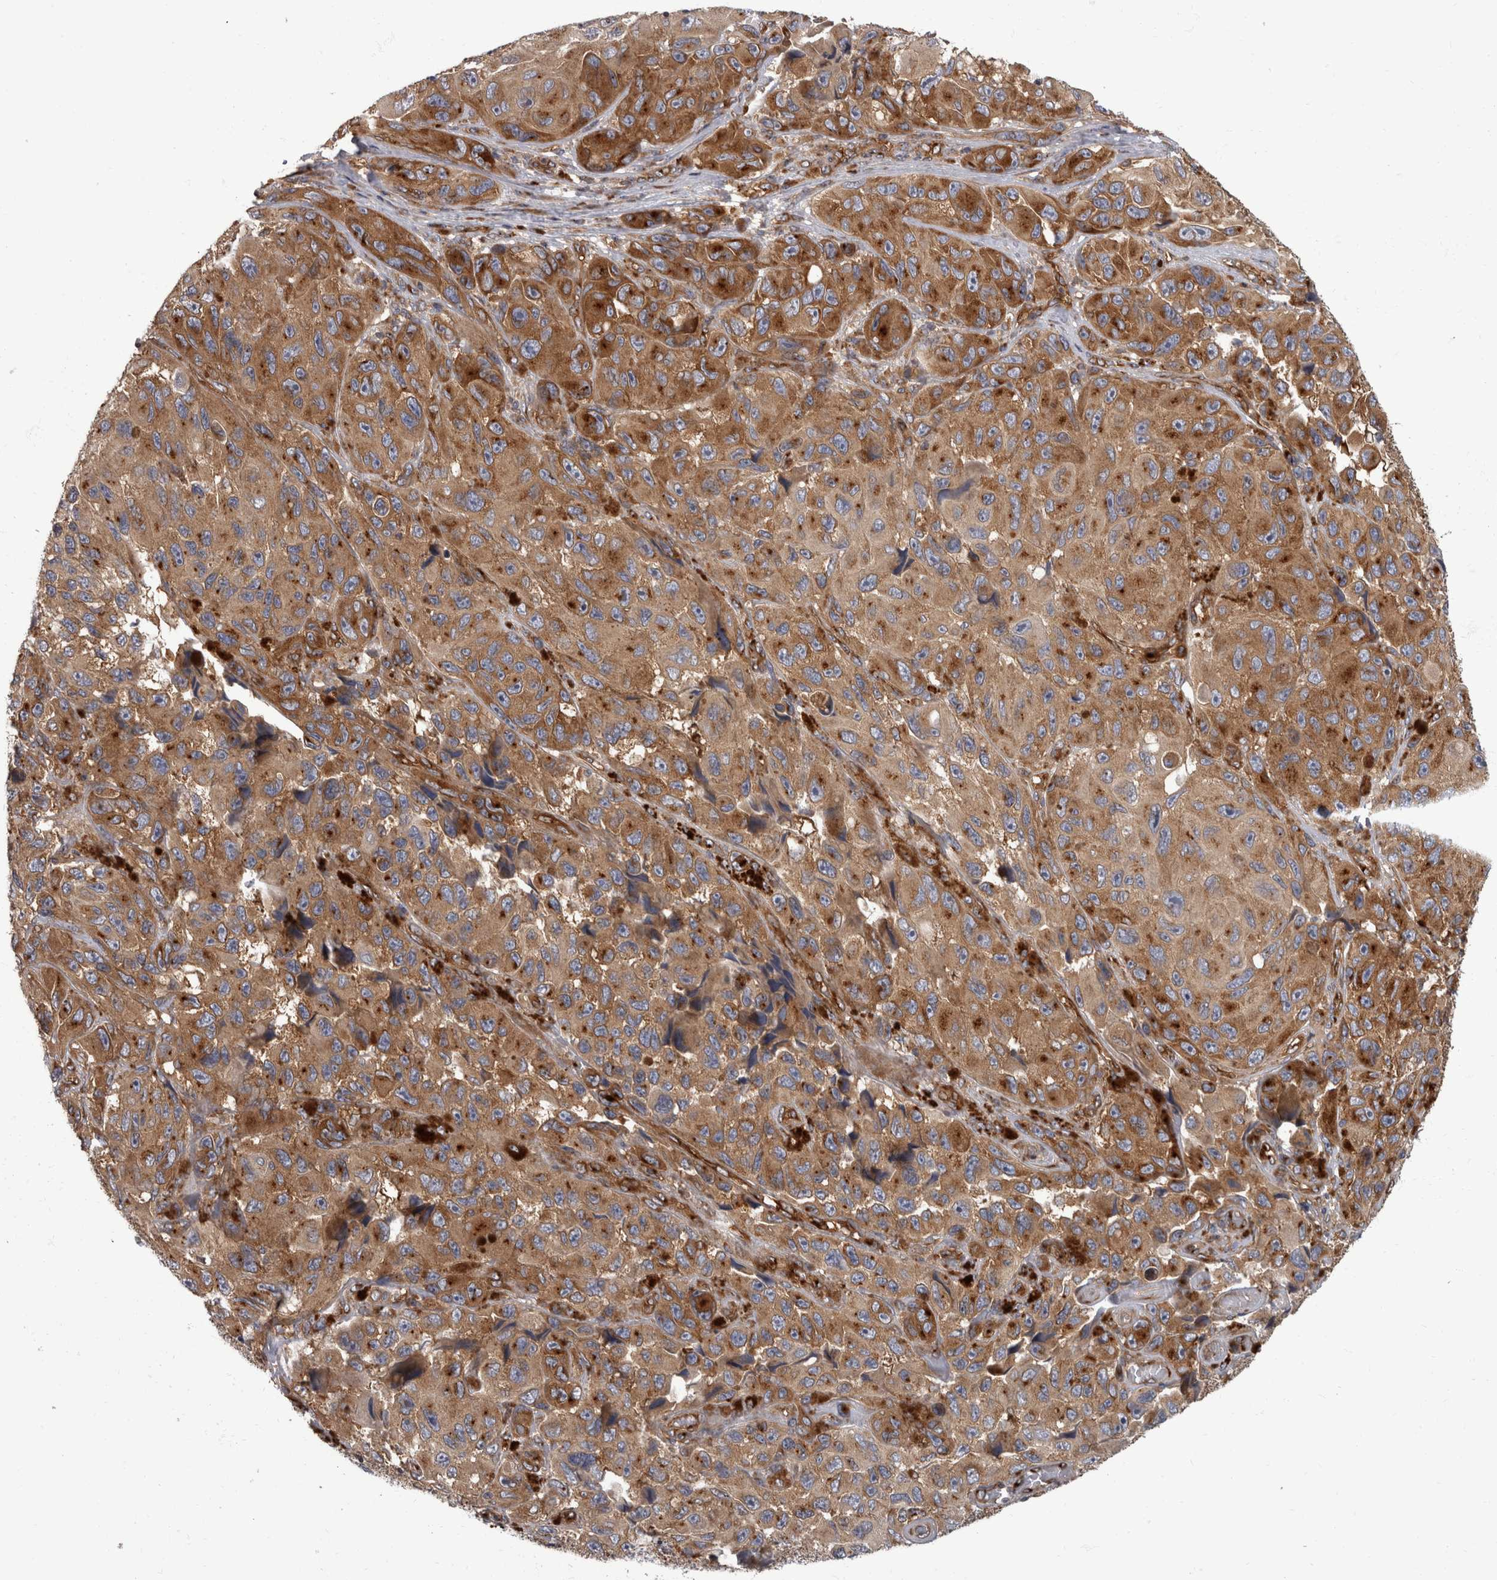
{"staining": {"intensity": "moderate", "quantity": ">75%", "location": "cytoplasmic/membranous"}, "tissue": "melanoma", "cell_type": "Tumor cells", "image_type": "cancer", "snomed": [{"axis": "morphology", "description": "Malignant melanoma, NOS"}, {"axis": "topography", "description": "Skin"}], "caption": "Melanoma was stained to show a protein in brown. There is medium levels of moderate cytoplasmic/membranous staining in approximately >75% of tumor cells.", "gene": "HOOK3", "patient": {"sex": "female", "age": 73}}